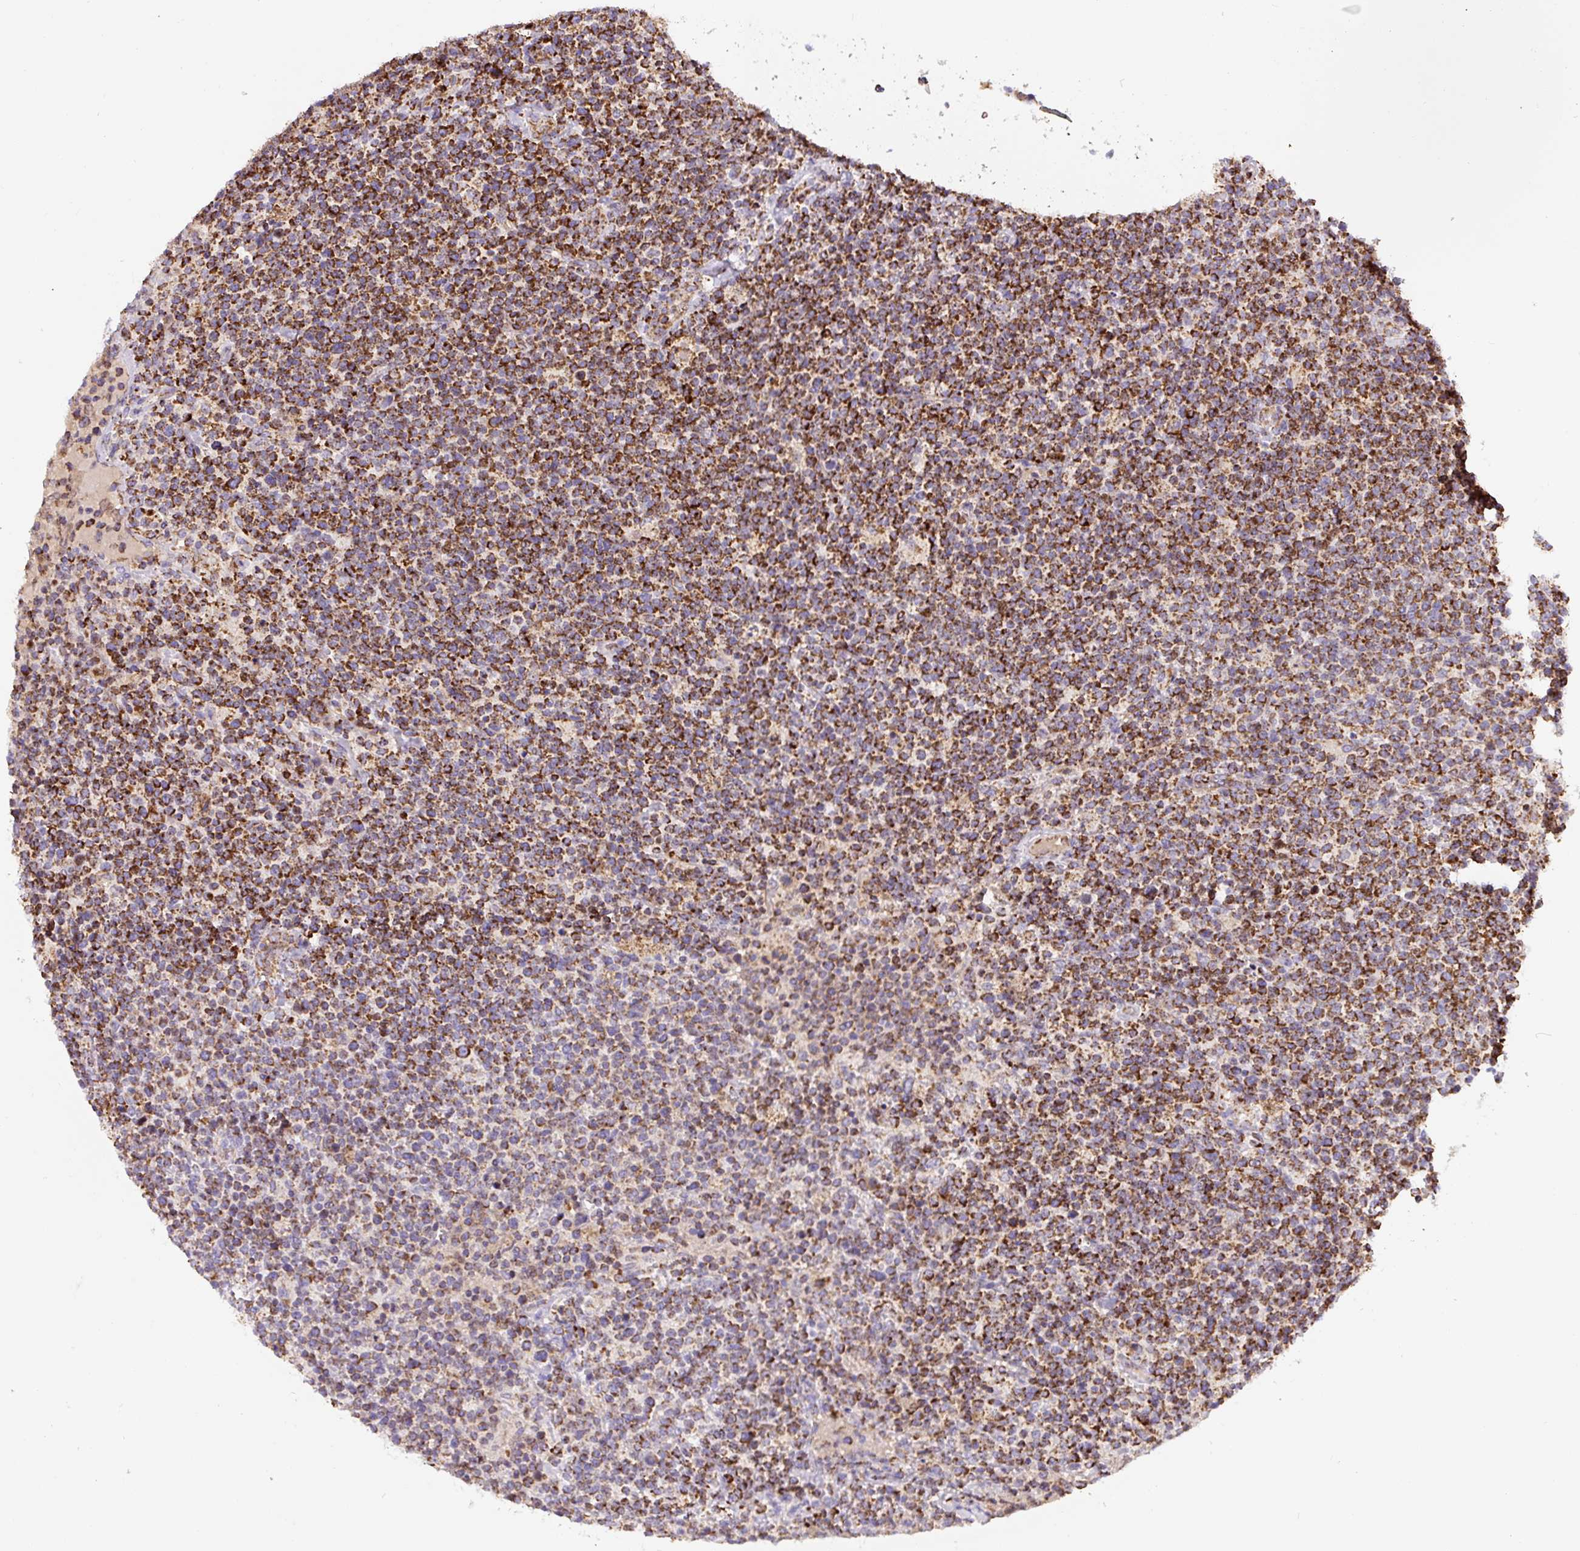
{"staining": {"intensity": "strong", "quantity": ">75%", "location": "cytoplasmic/membranous"}, "tissue": "lymphoma", "cell_type": "Tumor cells", "image_type": "cancer", "snomed": [{"axis": "morphology", "description": "Malignant lymphoma, non-Hodgkin's type, High grade"}, {"axis": "topography", "description": "Lymph node"}], "caption": "A high amount of strong cytoplasmic/membranous positivity is seen in about >75% of tumor cells in lymphoma tissue.", "gene": "MT-CO2", "patient": {"sex": "male", "age": 61}}